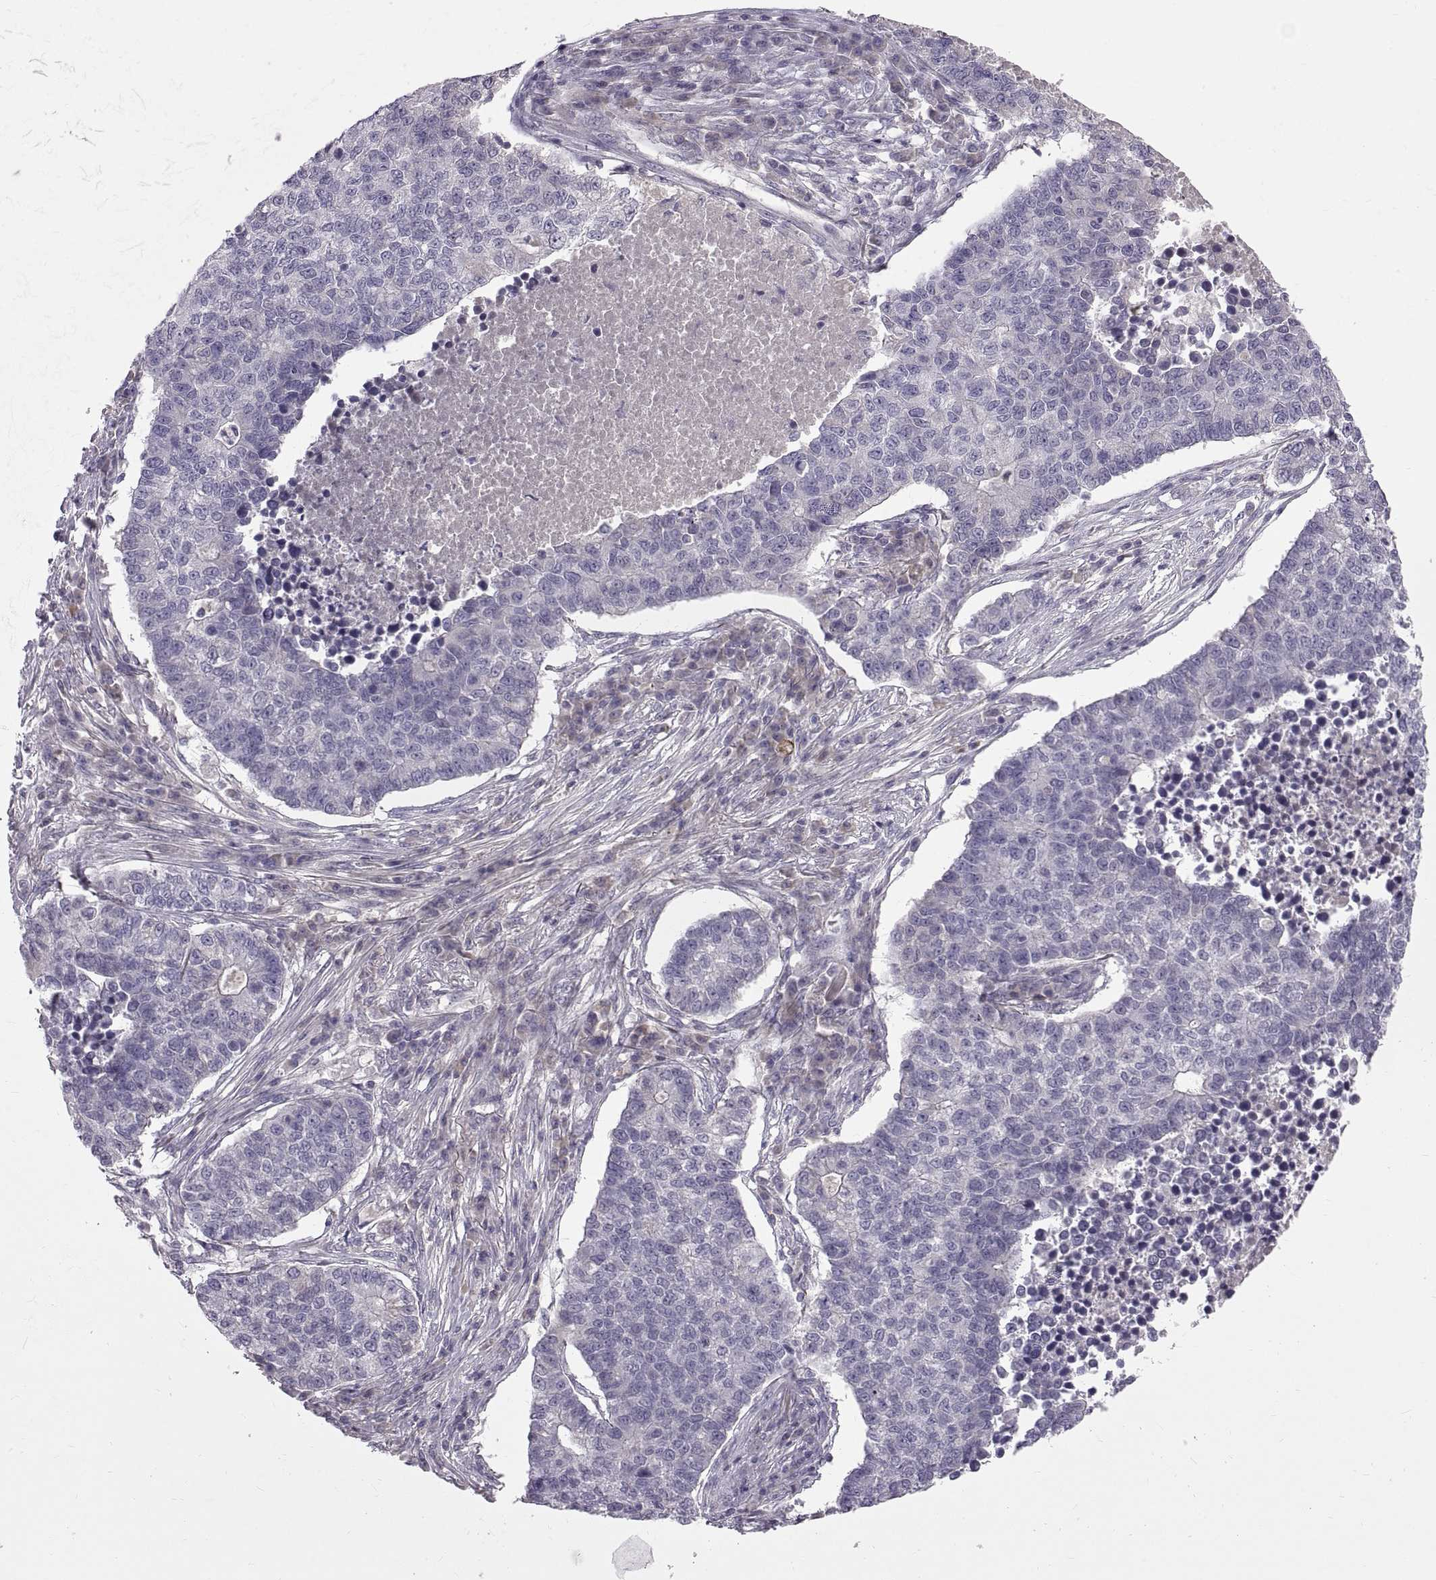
{"staining": {"intensity": "negative", "quantity": "none", "location": "none"}, "tissue": "lung cancer", "cell_type": "Tumor cells", "image_type": "cancer", "snomed": [{"axis": "morphology", "description": "Adenocarcinoma, NOS"}, {"axis": "topography", "description": "Lung"}], "caption": "Immunohistochemistry (IHC) photomicrograph of neoplastic tissue: human adenocarcinoma (lung) stained with DAB (3,3'-diaminobenzidine) demonstrates no significant protein staining in tumor cells.", "gene": "WFDC8", "patient": {"sex": "male", "age": 57}}